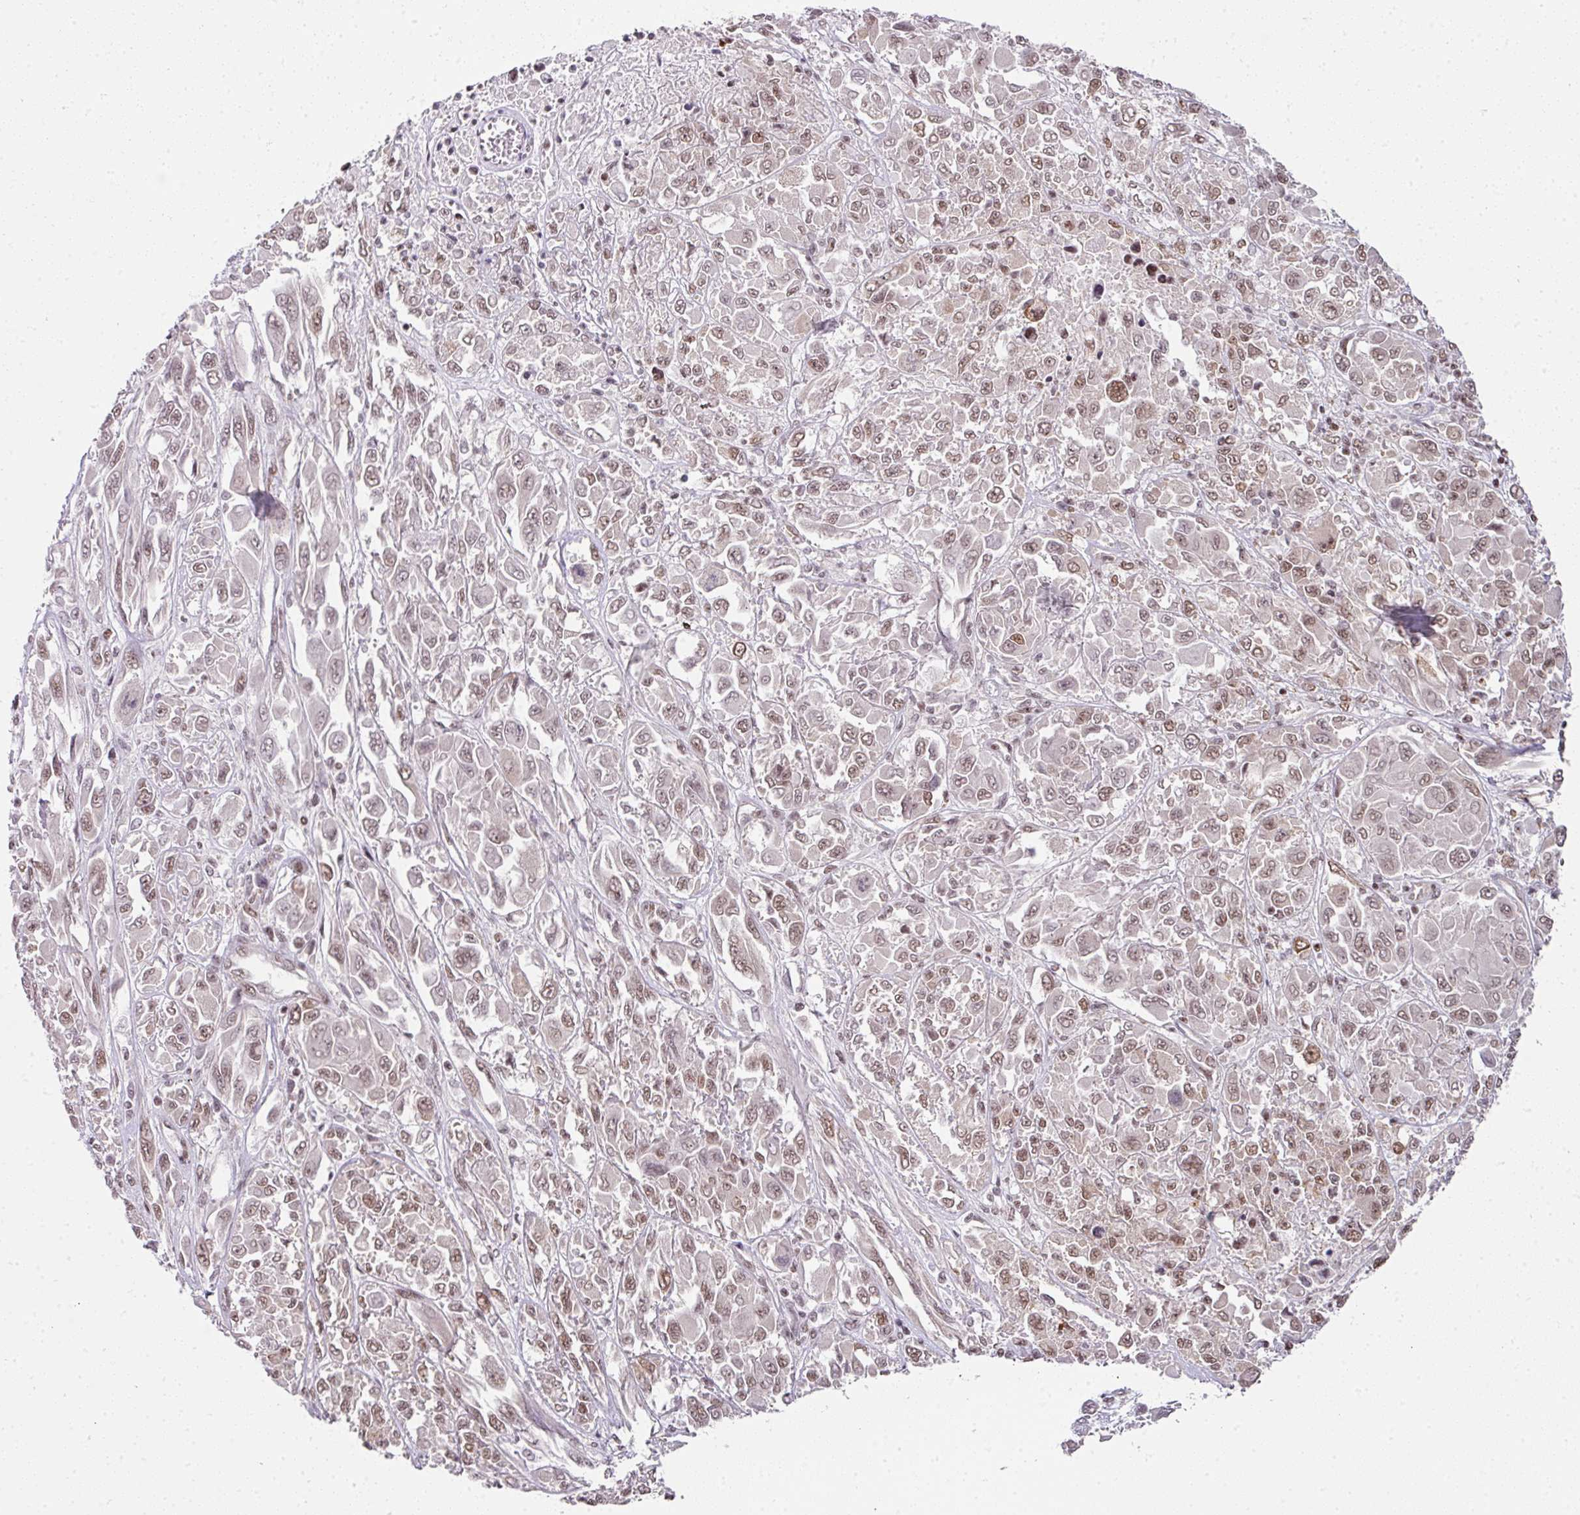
{"staining": {"intensity": "moderate", "quantity": ">75%", "location": "nuclear"}, "tissue": "melanoma", "cell_type": "Tumor cells", "image_type": "cancer", "snomed": [{"axis": "morphology", "description": "Malignant melanoma, NOS"}, {"axis": "topography", "description": "Skin"}], "caption": "Human melanoma stained with a protein marker displays moderate staining in tumor cells.", "gene": "NFYA", "patient": {"sex": "female", "age": 91}}